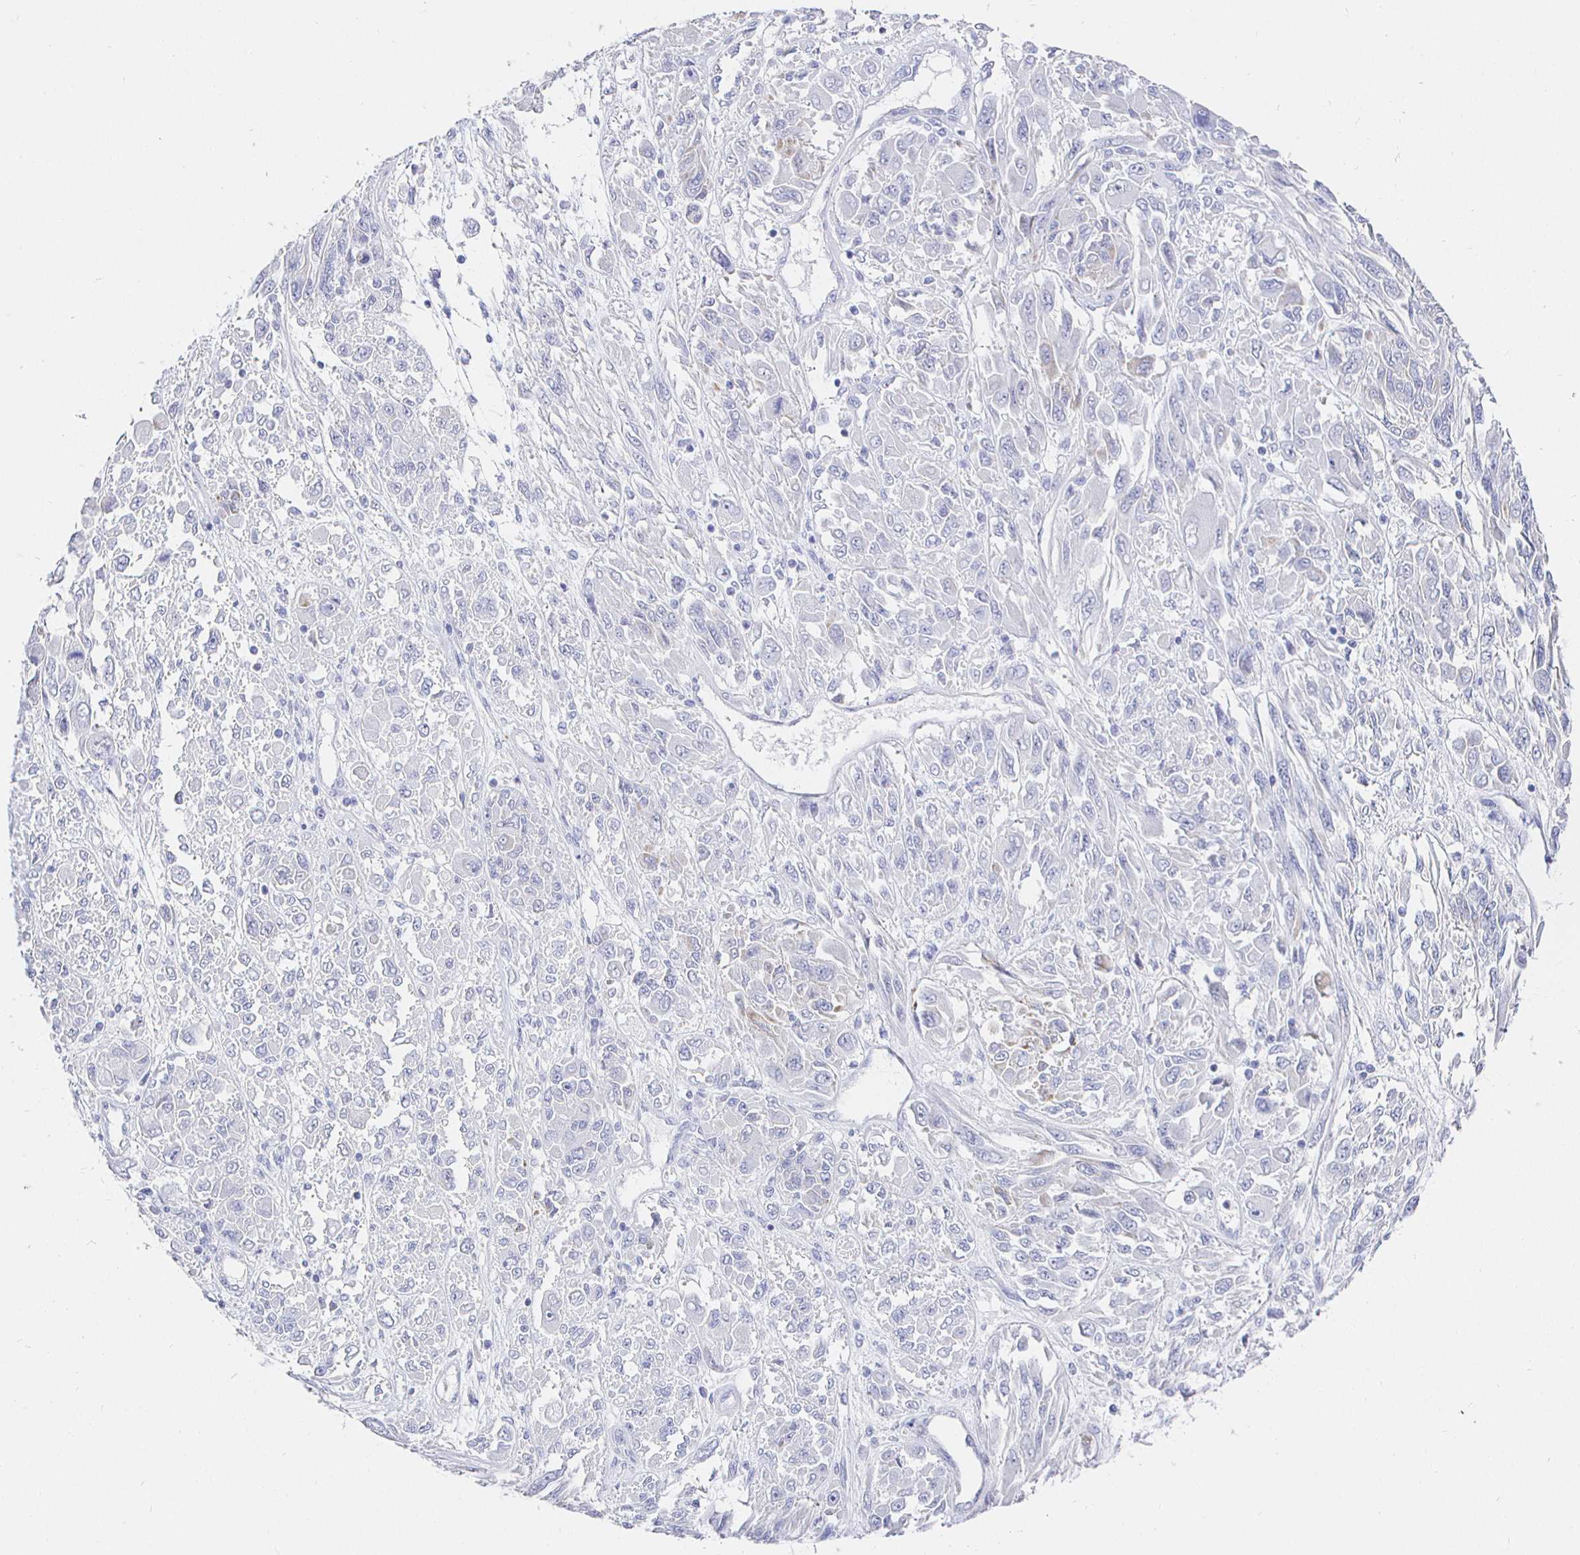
{"staining": {"intensity": "negative", "quantity": "none", "location": "none"}, "tissue": "melanoma", "cell_type": "Tumor cells", "image_type": "cancer", "snomed": [{"axis": "morphology", "description": "Malignant melanoma, NOS"}, {"axis": "topography", "description": "Skin"}], "caption": "High magnification brightfield microscopy of melanoma stained with DAB (3,3'-diaminobenzidine) (brown) and counterstained with hematoxylin (blue): tumor cells show no significant expression.", "gene": "CR2", "patient": {"sex": "female", "age": 91}}